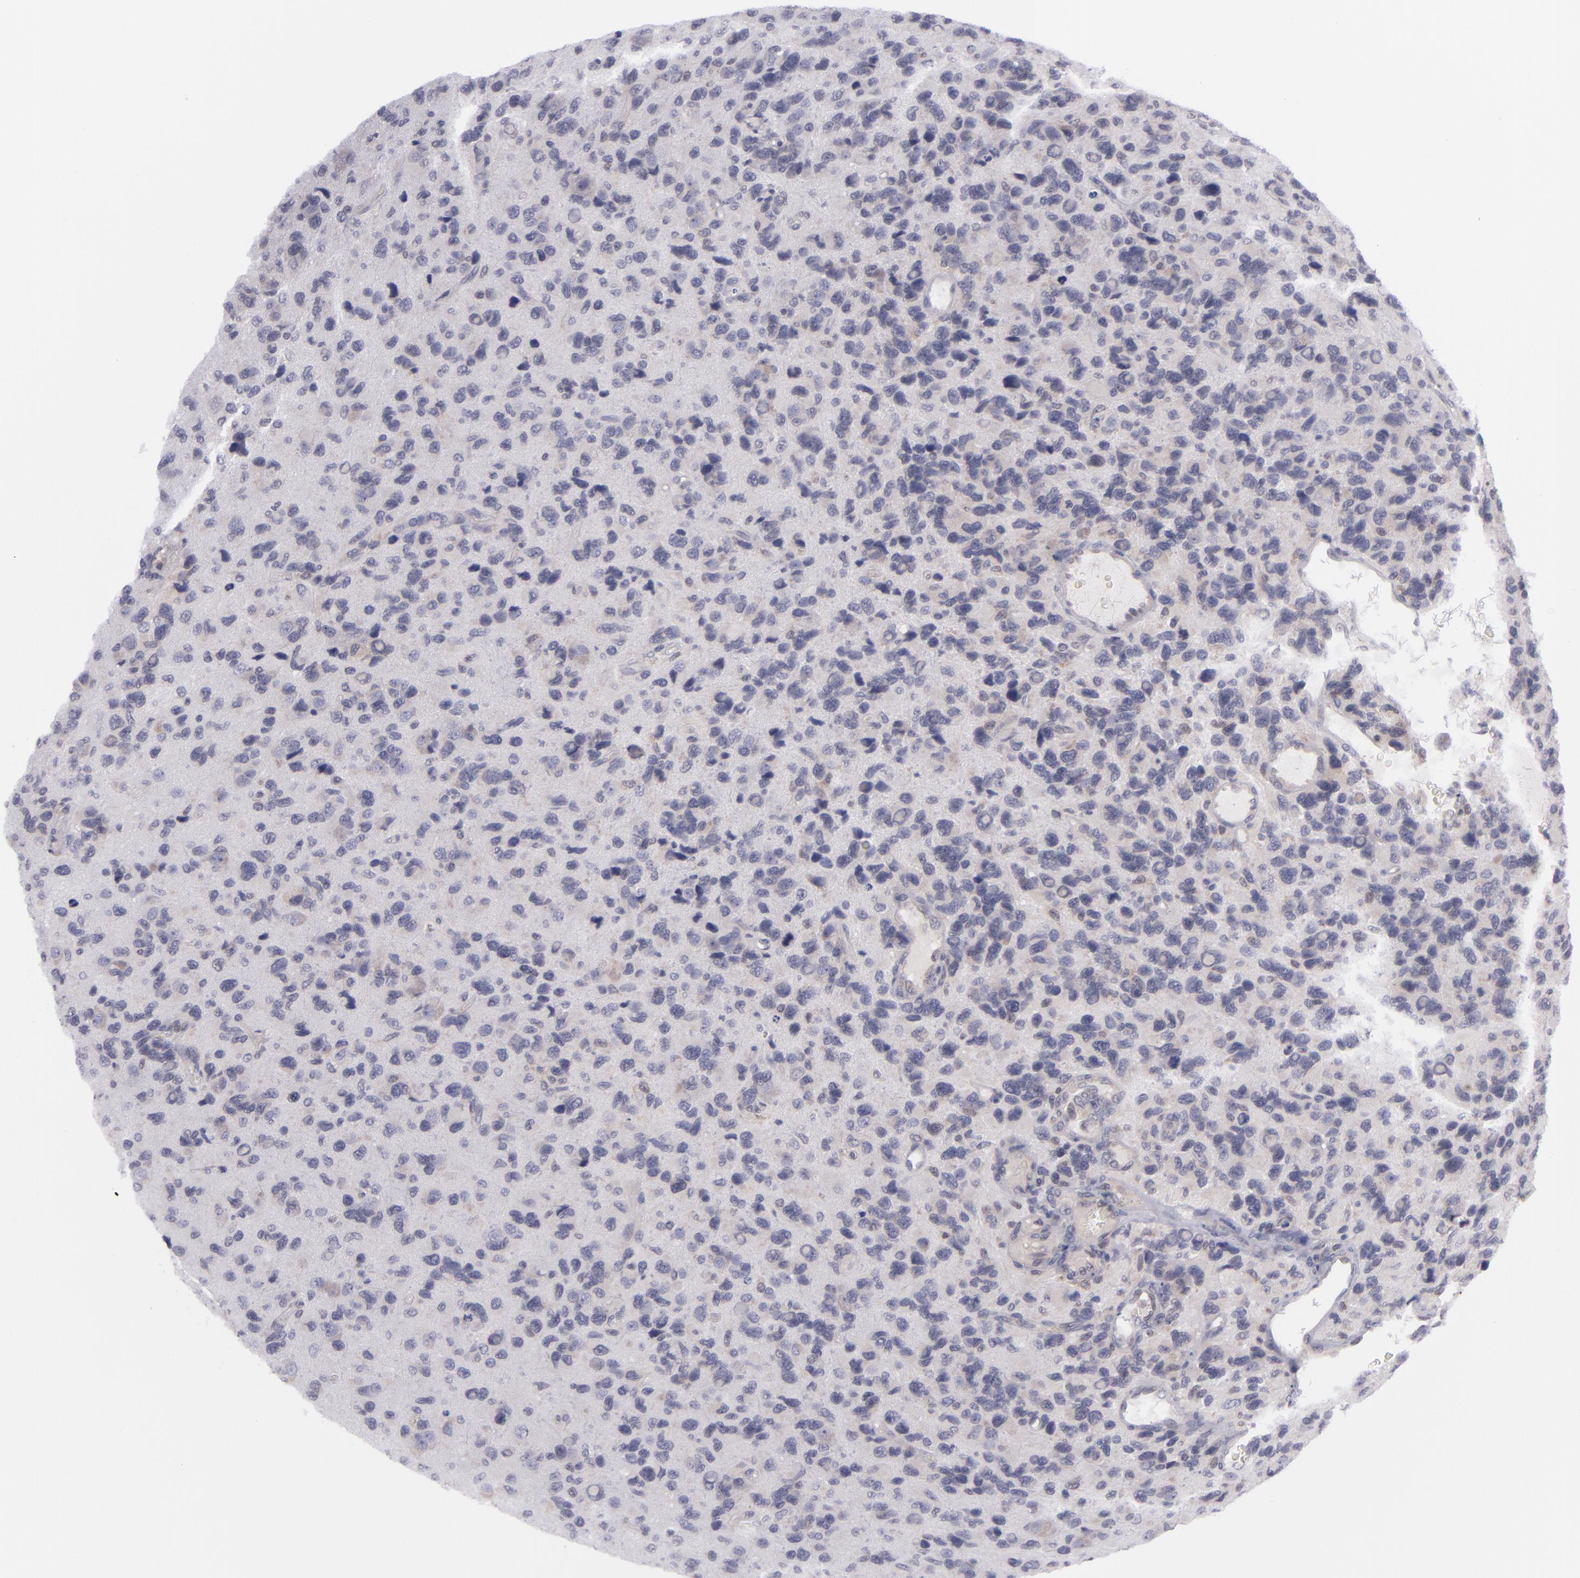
{"staining": {"intensity": "weak", "quantity": "<25%", "location": "cytoplasmic/membranous"}, "tissue": "glioma", "cell_type": "Tumor cells", "image_type": "cancer", "snomed": [{"axis": "morphology", "description": "Glioma, malignant, High grade"}, {"axis": "topography", "description": "Brain"}], "caption": "High magnification brightfield microscopy of glioma stained with DAB (3,3'-diaminobenzidine) (brown) and counterstained with hematoxylin (blue): tumor cells show no significant positivity.", "gene": "BCL10", "patient": {"sex": "male", "age": 77}}